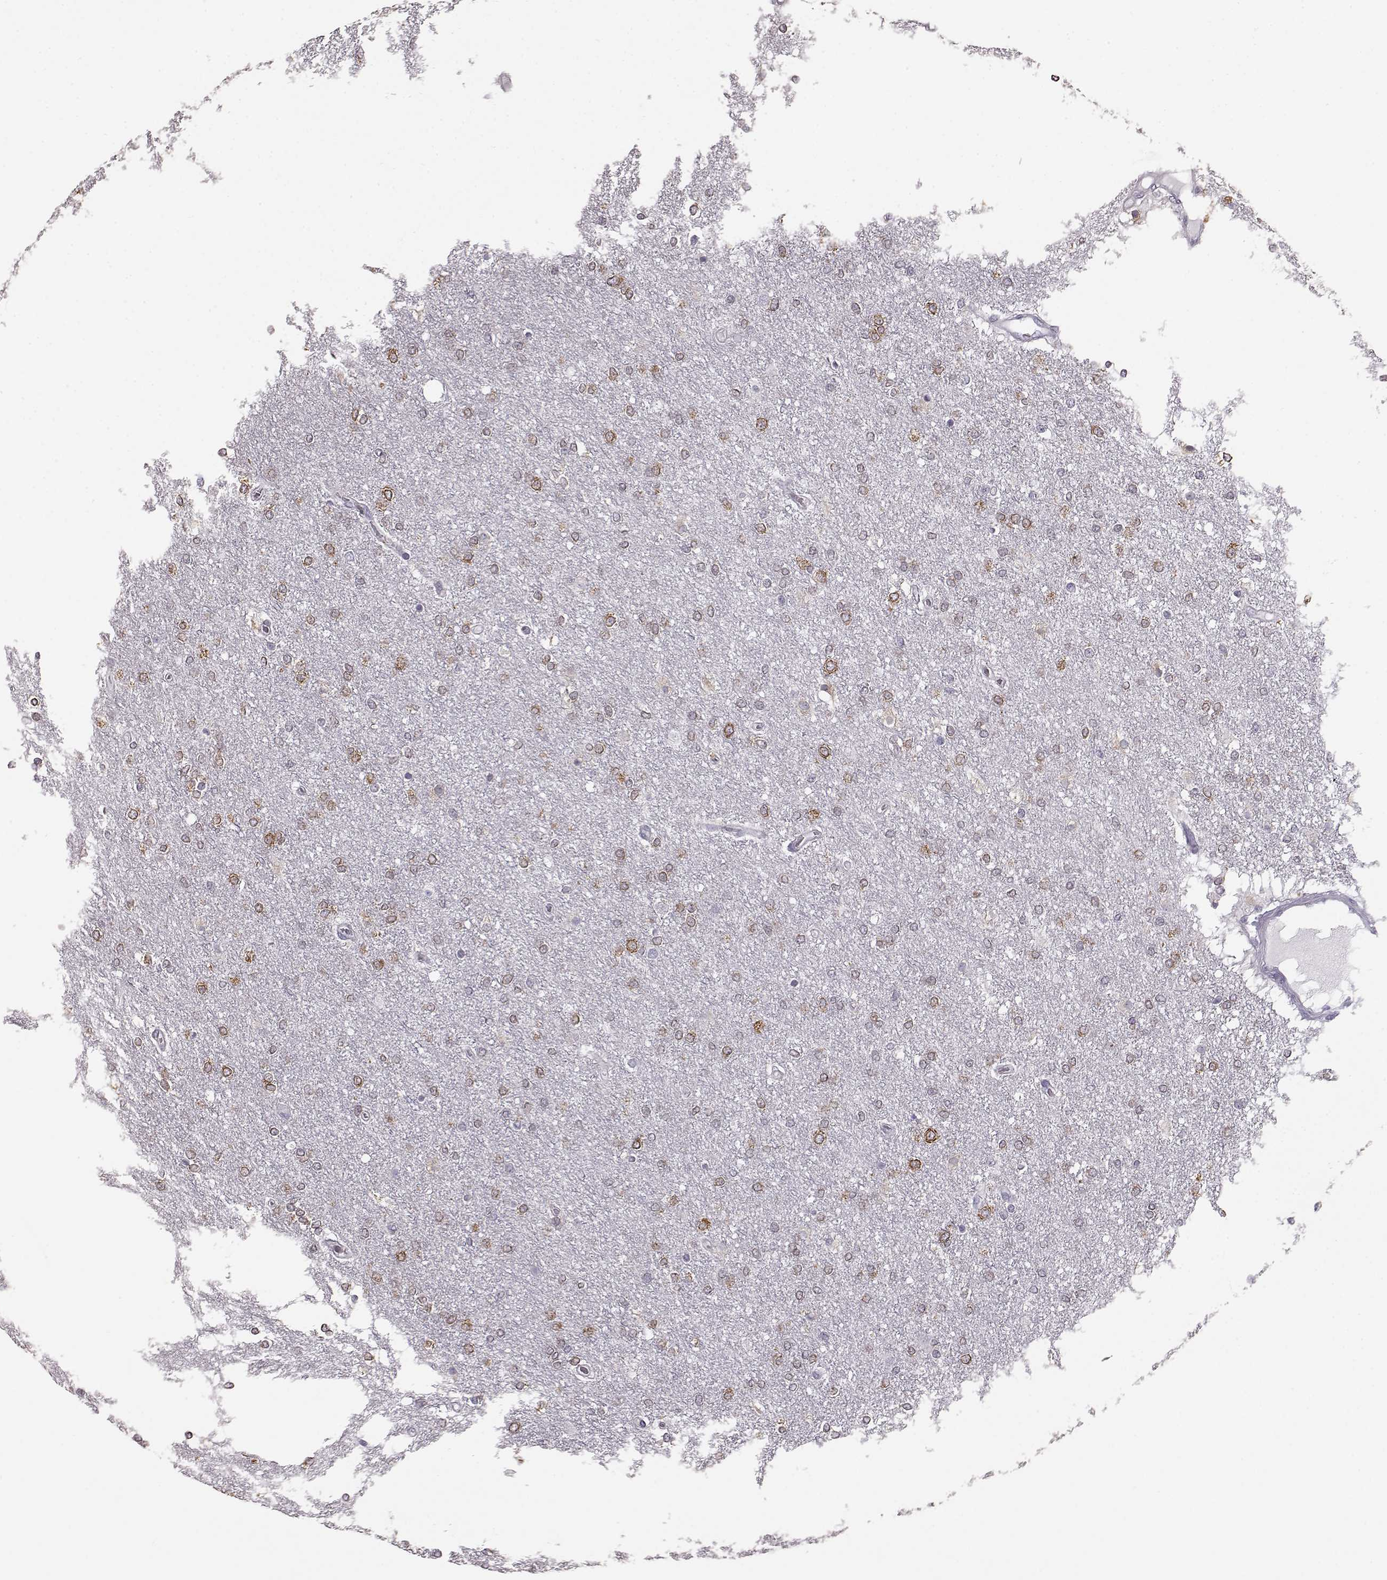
{"staining": {"intensity": "negative", "quantity": "none", "location": "none"}, "tissue": "glioma", "cell_type": "Tumor cells", "image_type": "cancer", "snomed": [{"axis": "morphology", "description": "Glioma, malignant, High grade"}, {"axis": "topography", "description": "Brain"}], "caption": "IHC micrograph of human glioma stained for a protein (brown), which exhibits no positivity in tumor cells. Brightfield microscopy of immunohistochemistry (IHC) stained with DAB (3,3'-diaminobenzidine) (brown) and hematoxylin (blue), captured at high magnification.", "gene": "ELOVL5", "patient": {"sex": "female", "age": 61}}